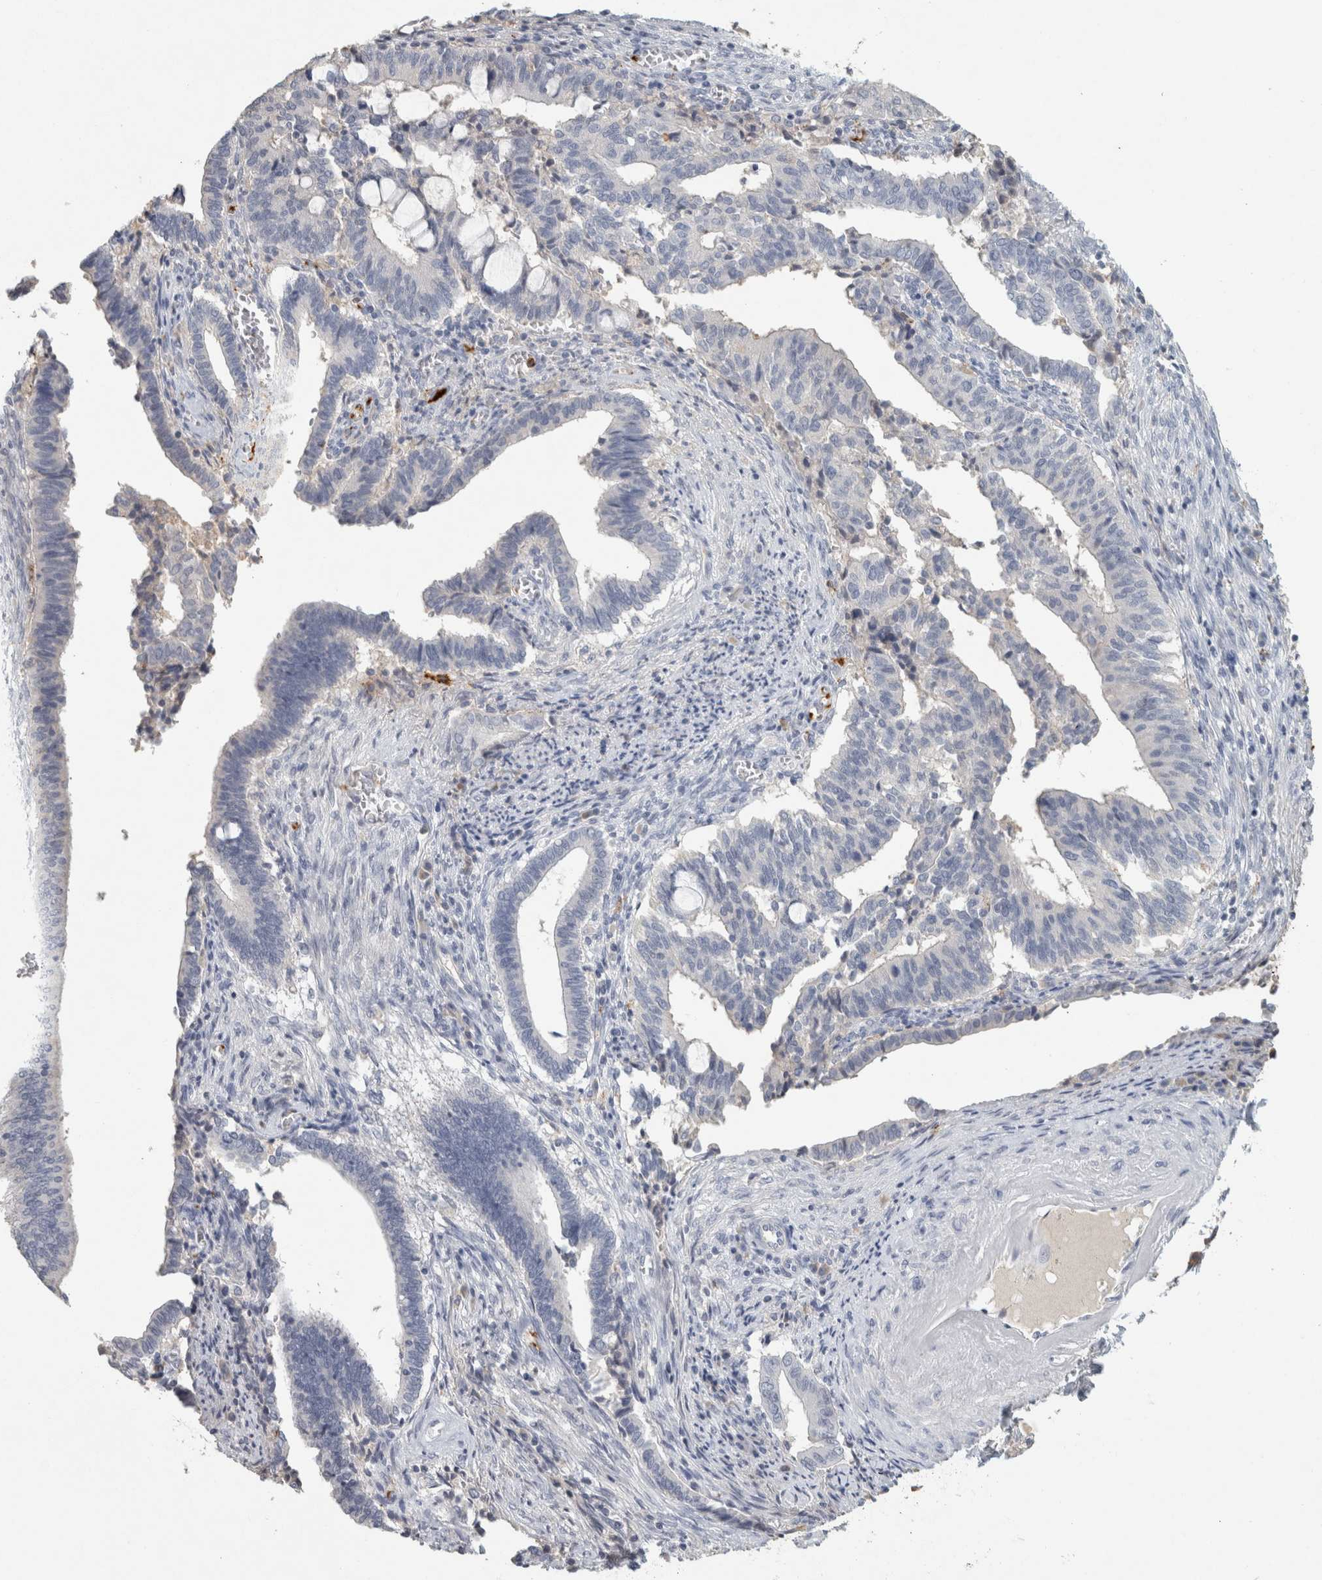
{"staining": {"intensity": "negative", "quantity": "none", "location": "none"}, "tissue": "cervical cancer", "cell_type": "Tumor cells", "image_type": "cancer", "snomed": [{"axis": "morphology", "description": "Adenocarcinoma, NOS"}, {"axis": "topography", "description": "Cervix"}], "caption": "Histopathology image shows no significant protein expression in tumor cells of adenocarcinoma (cervical).", "gene": "CD36", "patient": {"sex": "female", "age": 44}}